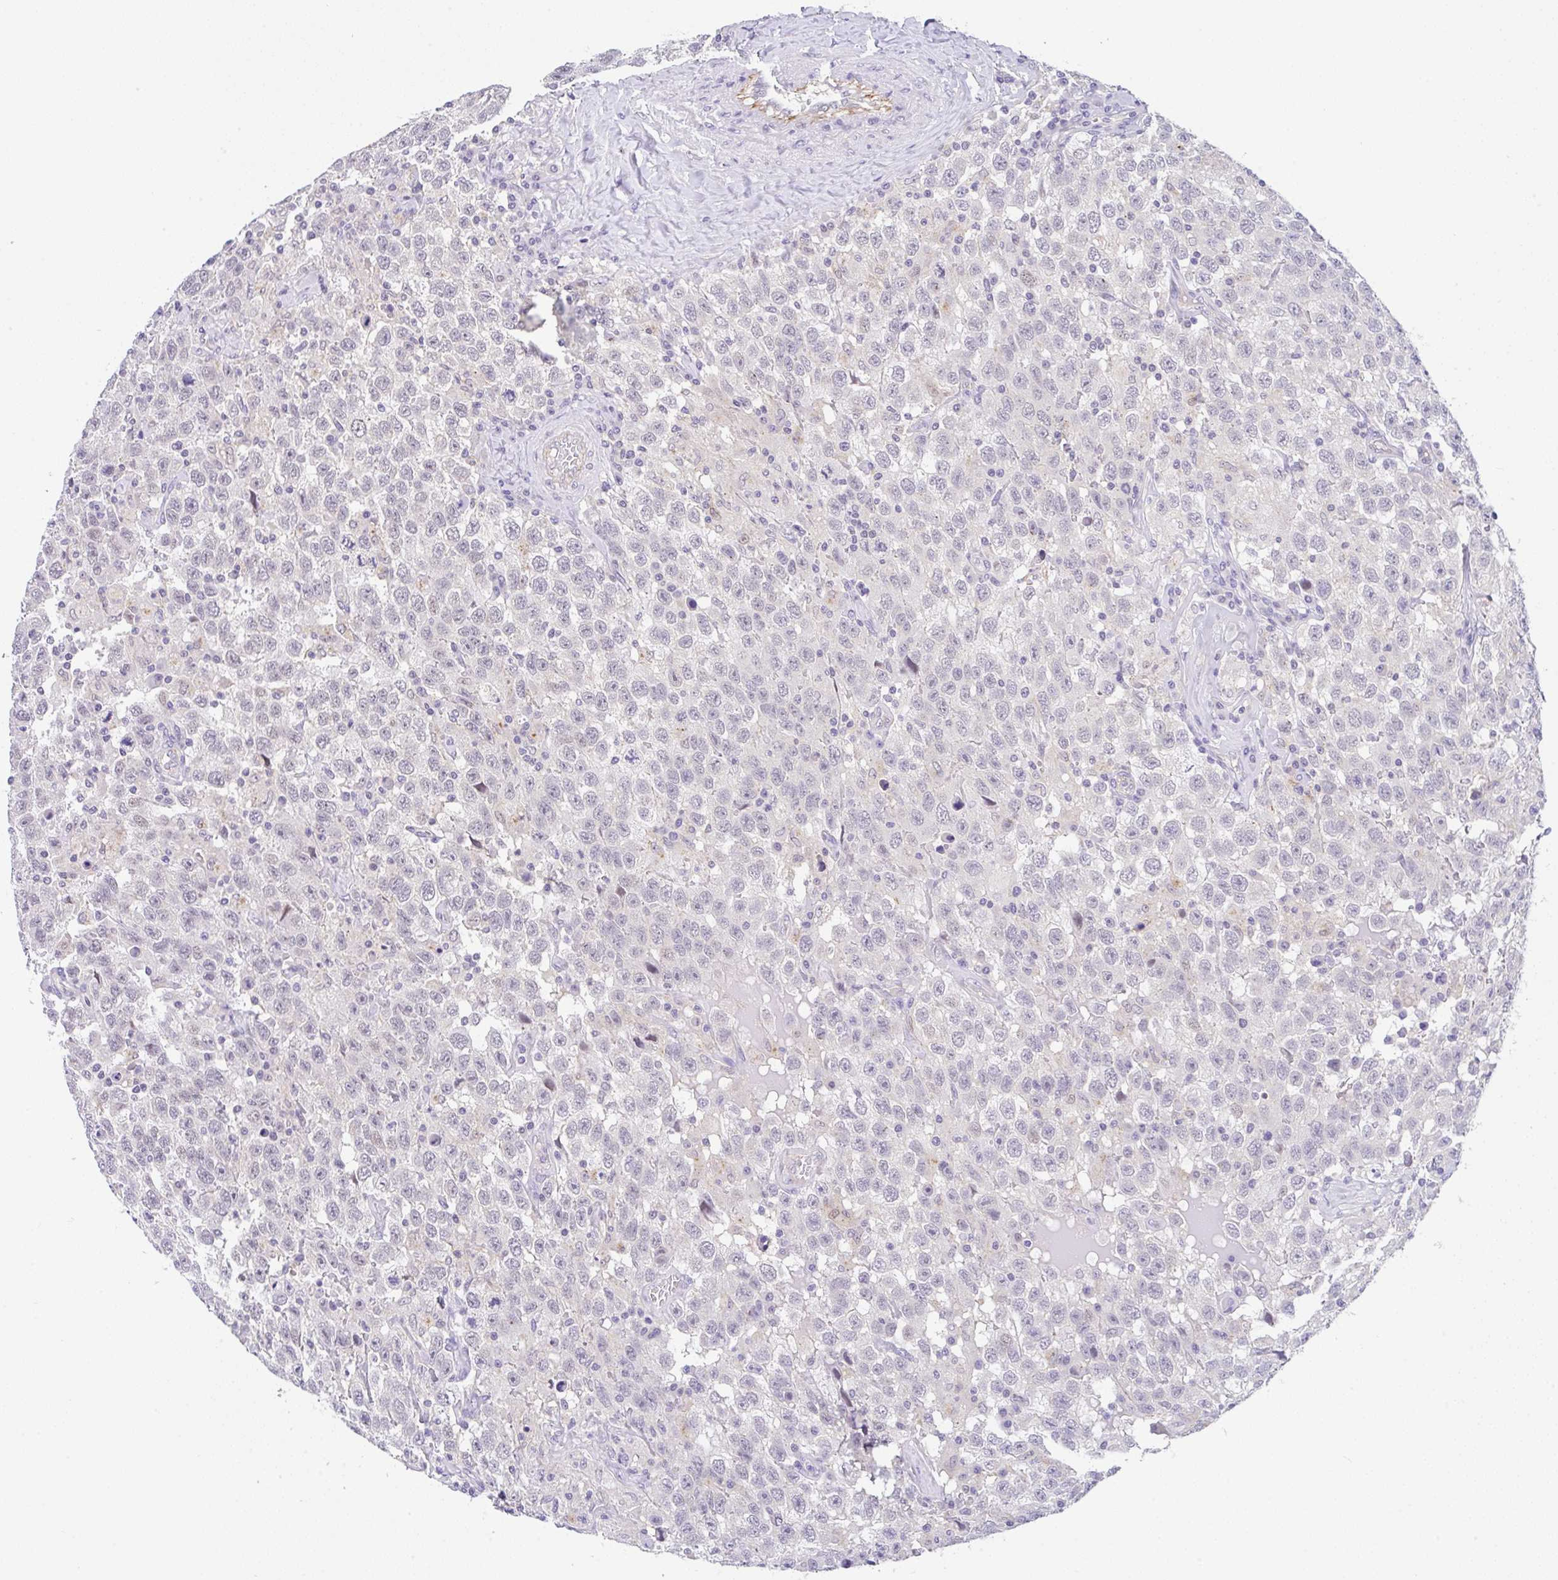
{"staining": {"intensity": "negative", "quantity": "none", "location": "none"}, "tissue": "testis cancer", "cell_type": "Tumor cells", "image_type": "cancer", "snomed": [{"axis": "morphology", "description": "Seminoma, NOS"}, {"axis": "topography", "description": "Testis"}], "caption": "DAB immunohistochemical staining of human testis cancer (seminoma) shows no significant expression in tumor cells. (Brightfield microscopy of DAB IHC at high magnification).", "gene": "CGNL1", "patient": {"sex": "male", "age": 41}}